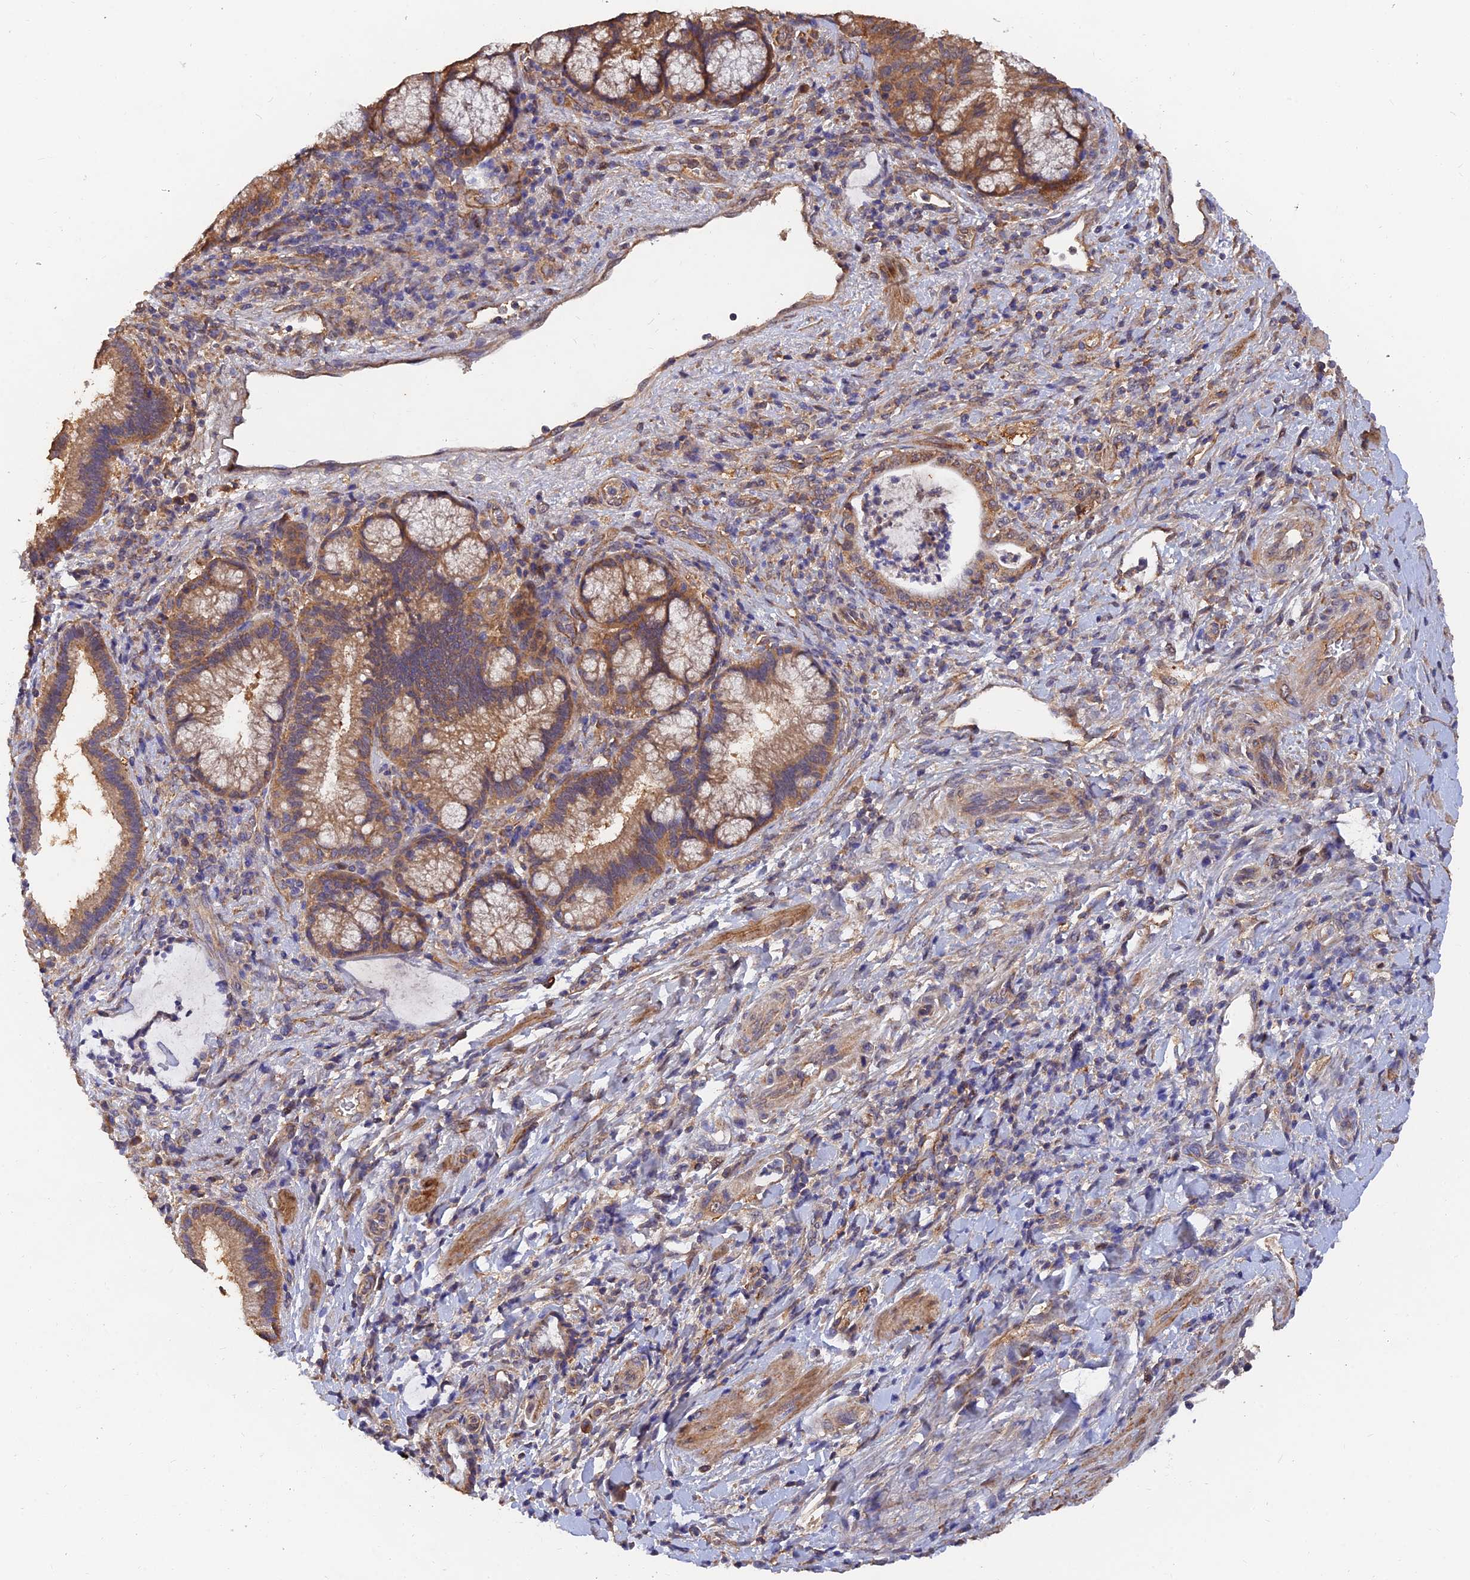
{"staining": {"intensity": "moderate", "quantity": ">75%", "location": "cytoplasmic/membranous"}, "tissue": "pancreatic cancer", "cell_type": "Tumor cells", "image_type": "cancer", "snomed": [{"axis": "morphology", "description": "Normal tissue, NOS"}, {"axis": "morphology", "description": "Adenocarcinoma, NOS"}, {"axis": "topography", "description": "Pancreas"}], "caption": "Approximately >75% of tumor cells in human adenocarcinoma (pancreatic) demonstrate moderate cytoplasmic/membranous protein staining as visualized by brown immunohistochemical staining.", "gene": "SLC38A11", "patient": {"sex": "female", "age": 55}}